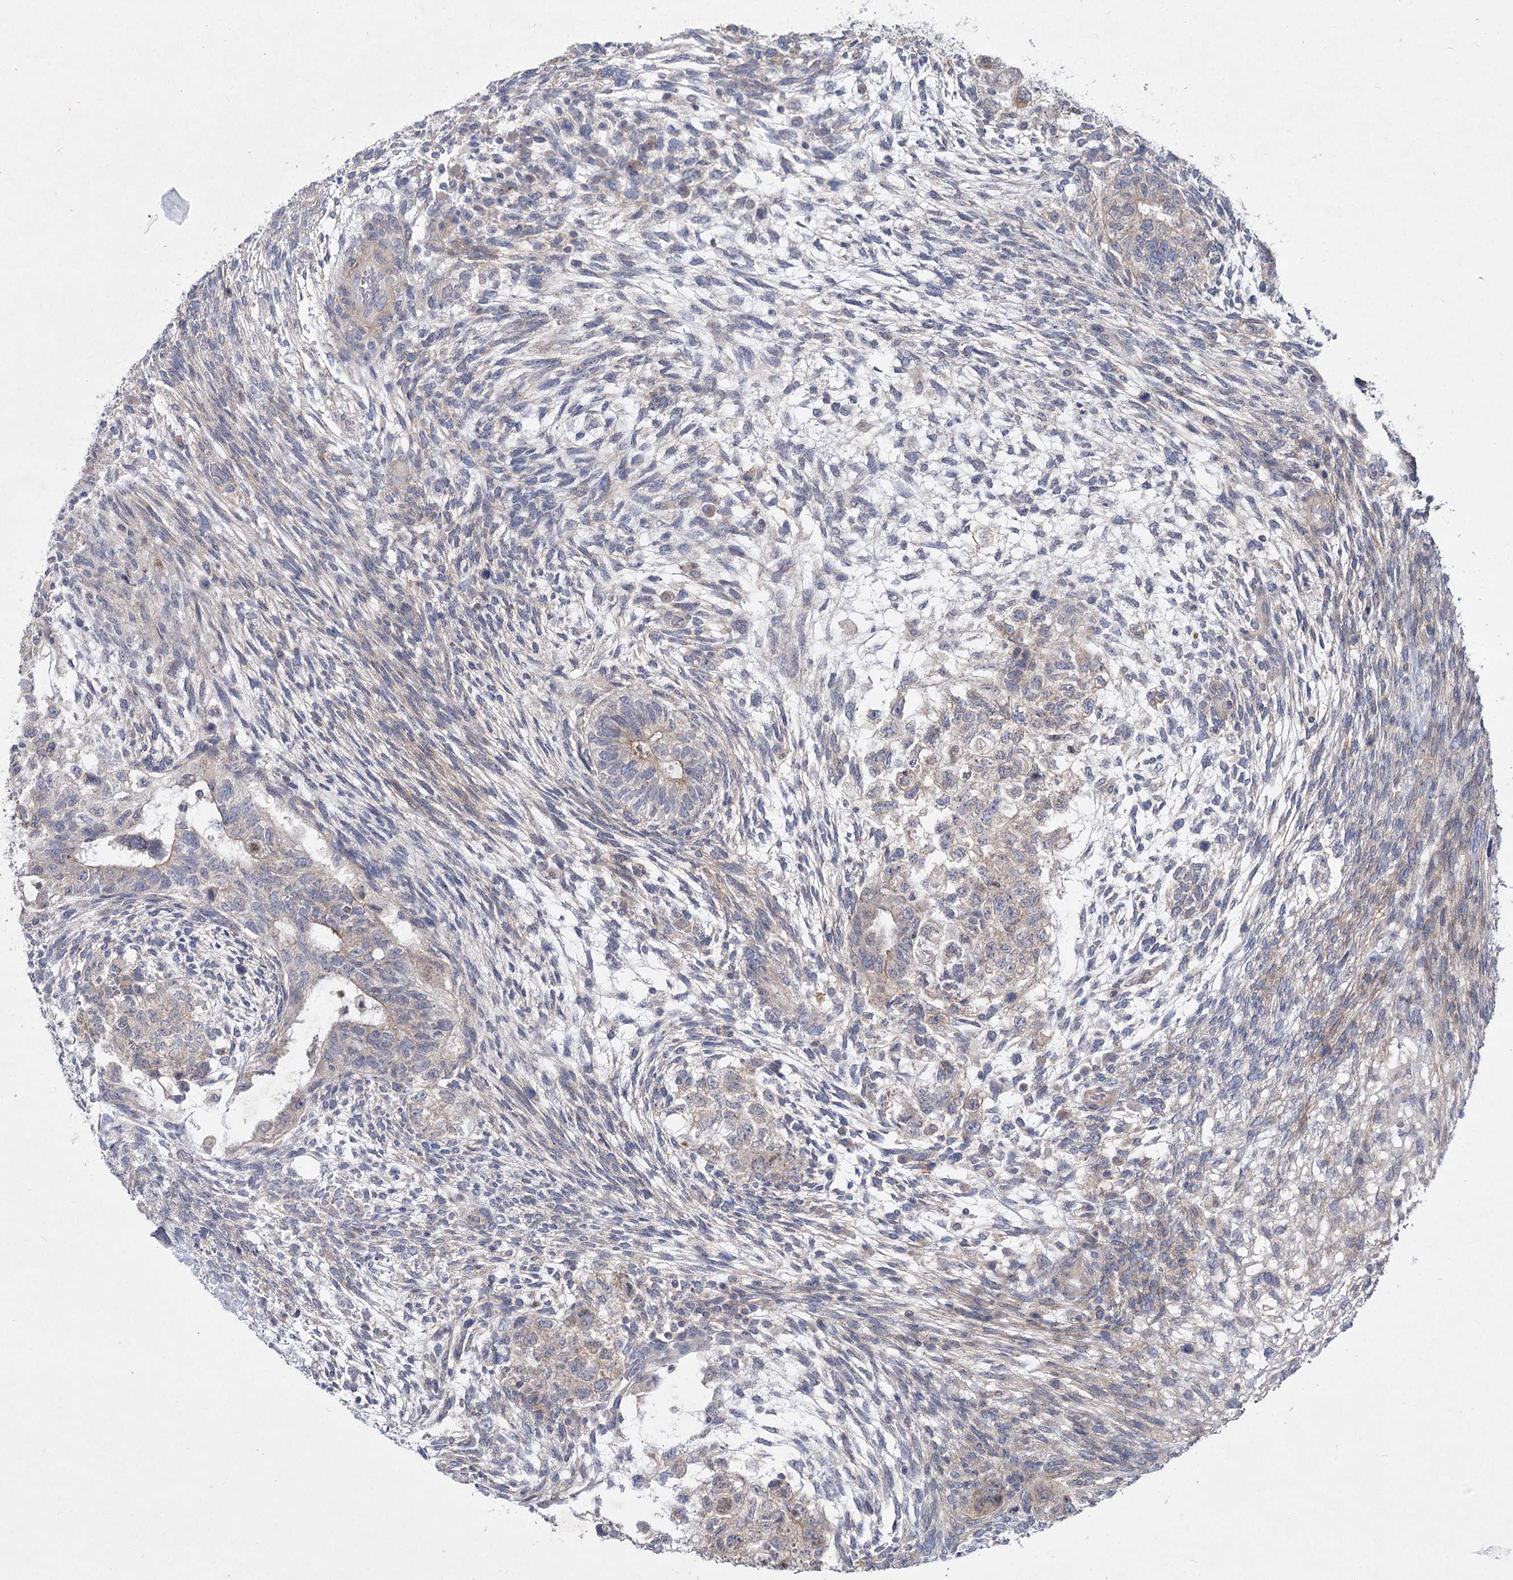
{"staining": {"intensity": "weak", "quantity": "<25%", "location": "cytoplasmic/membranous"}, "tissue": "testis cancer", "cell_type": "Tumor cells", "image_type": "cancer", "snomed": [{"axis": "morphology", "description": "Normal tissue, NOS"}, {"axis": "morphology", "description": "Carcinoma, Embryonal, NOS"}, {"axis": "topography", "description": "Testis"}], "caption": "Photomicrograph shows no protein expression in tumor cells of embryonal carcinoma (testis) tissue. The staining is performed using DAB brown chromogen with nuclei counter-stained in using hematoxylin.", "gene": "SH3BP5L", "patient": {"sex": "male", "age": 36}}